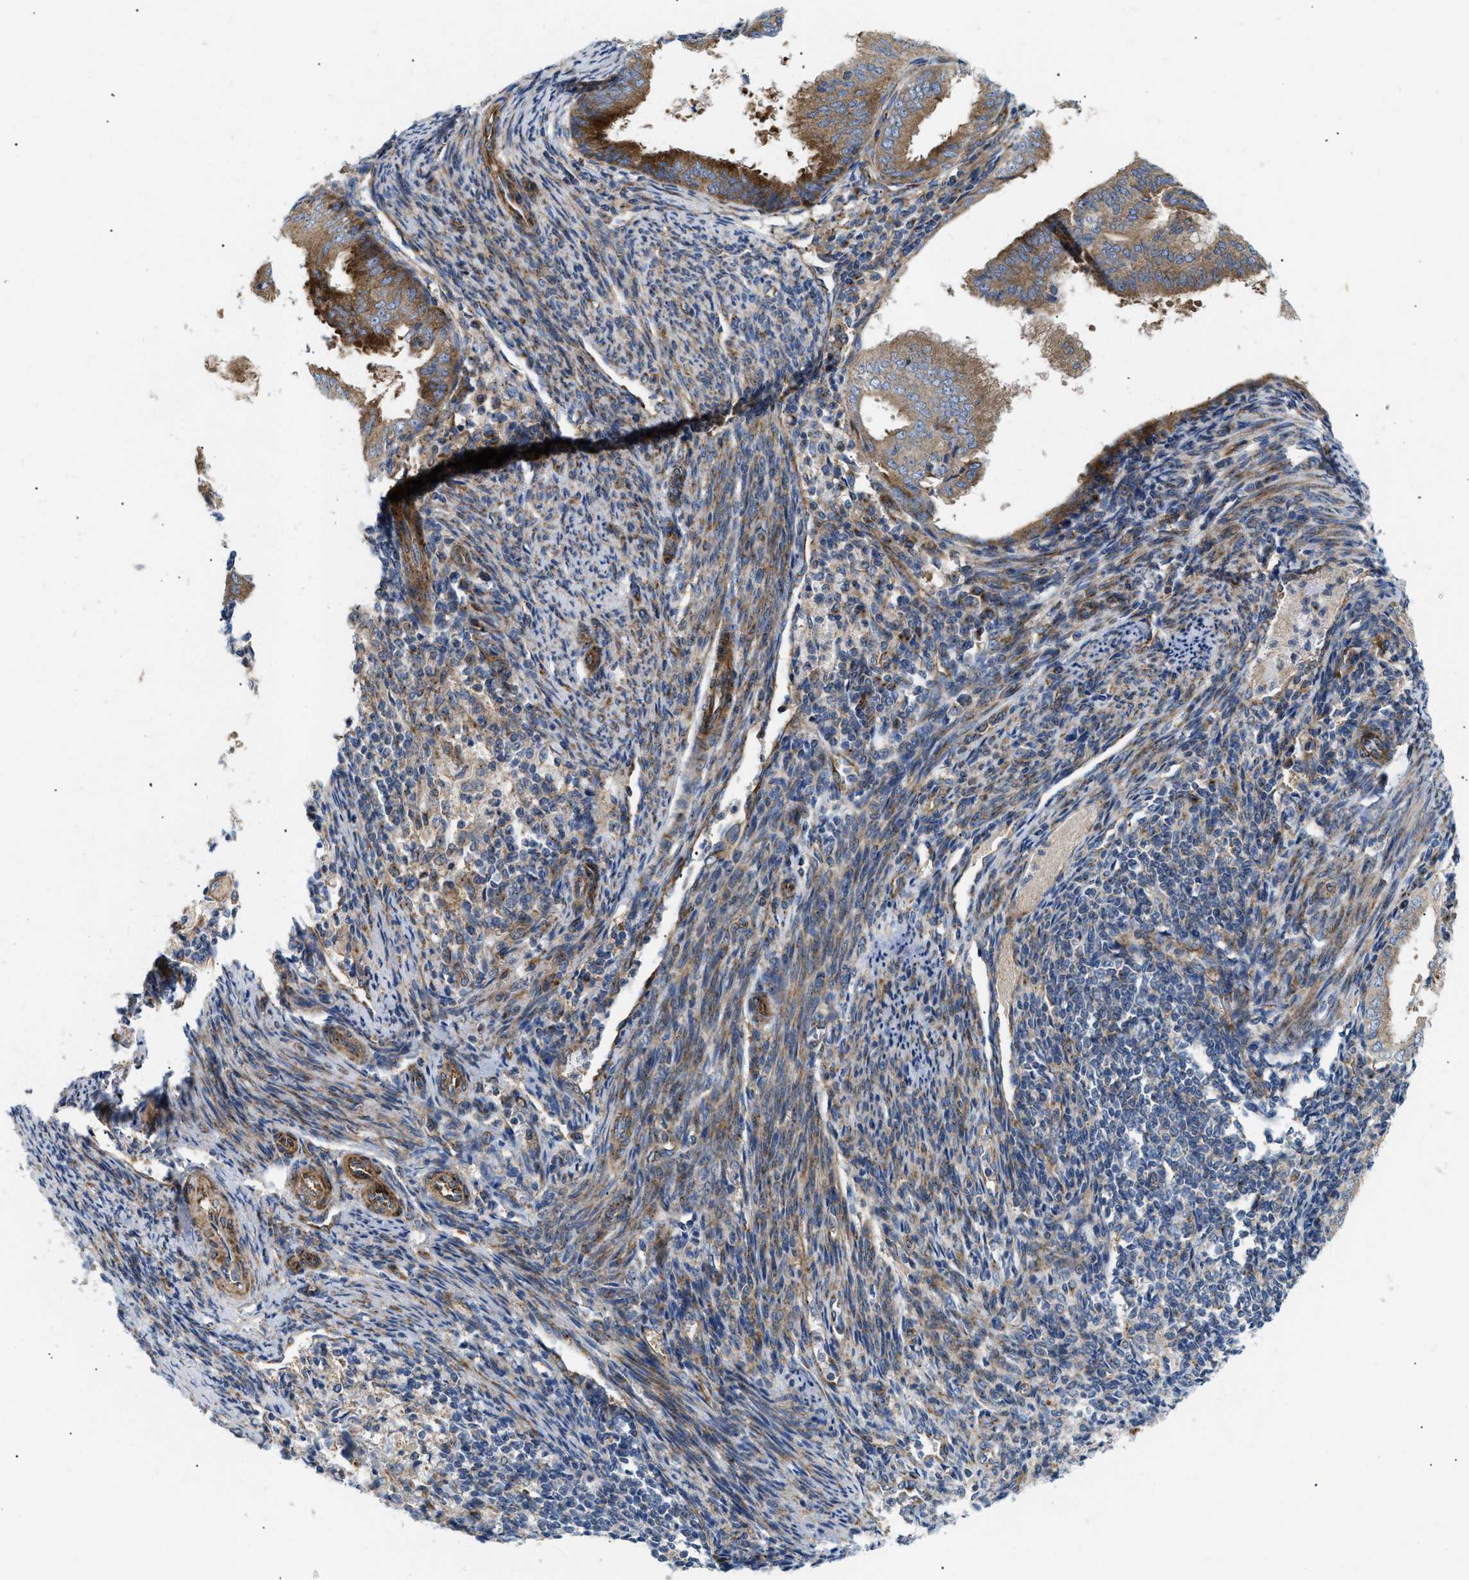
{"staining": {"intensity": "moderate", "quantity": ">75%", "location": "cytoplasmic/membranous"}, "tissue": "endometrial cancer", "cell_type": "Tumor cells", "image_type": "cancer", "snomed": [{"axis": "morphology", "description": "Adenocarcinoma, NOS"}, {"axis": "topography", "description": "Endometrium"}], "caption": "An IHC micrograph of tumor tissue is shown. Protein staining in brown labels moderate cytoplasmic/membranous positivity in endometrial adenocarcinoma within tumor cells.", "gene": "DCTN4", "patient": {"sex": "female", "age": 58}}